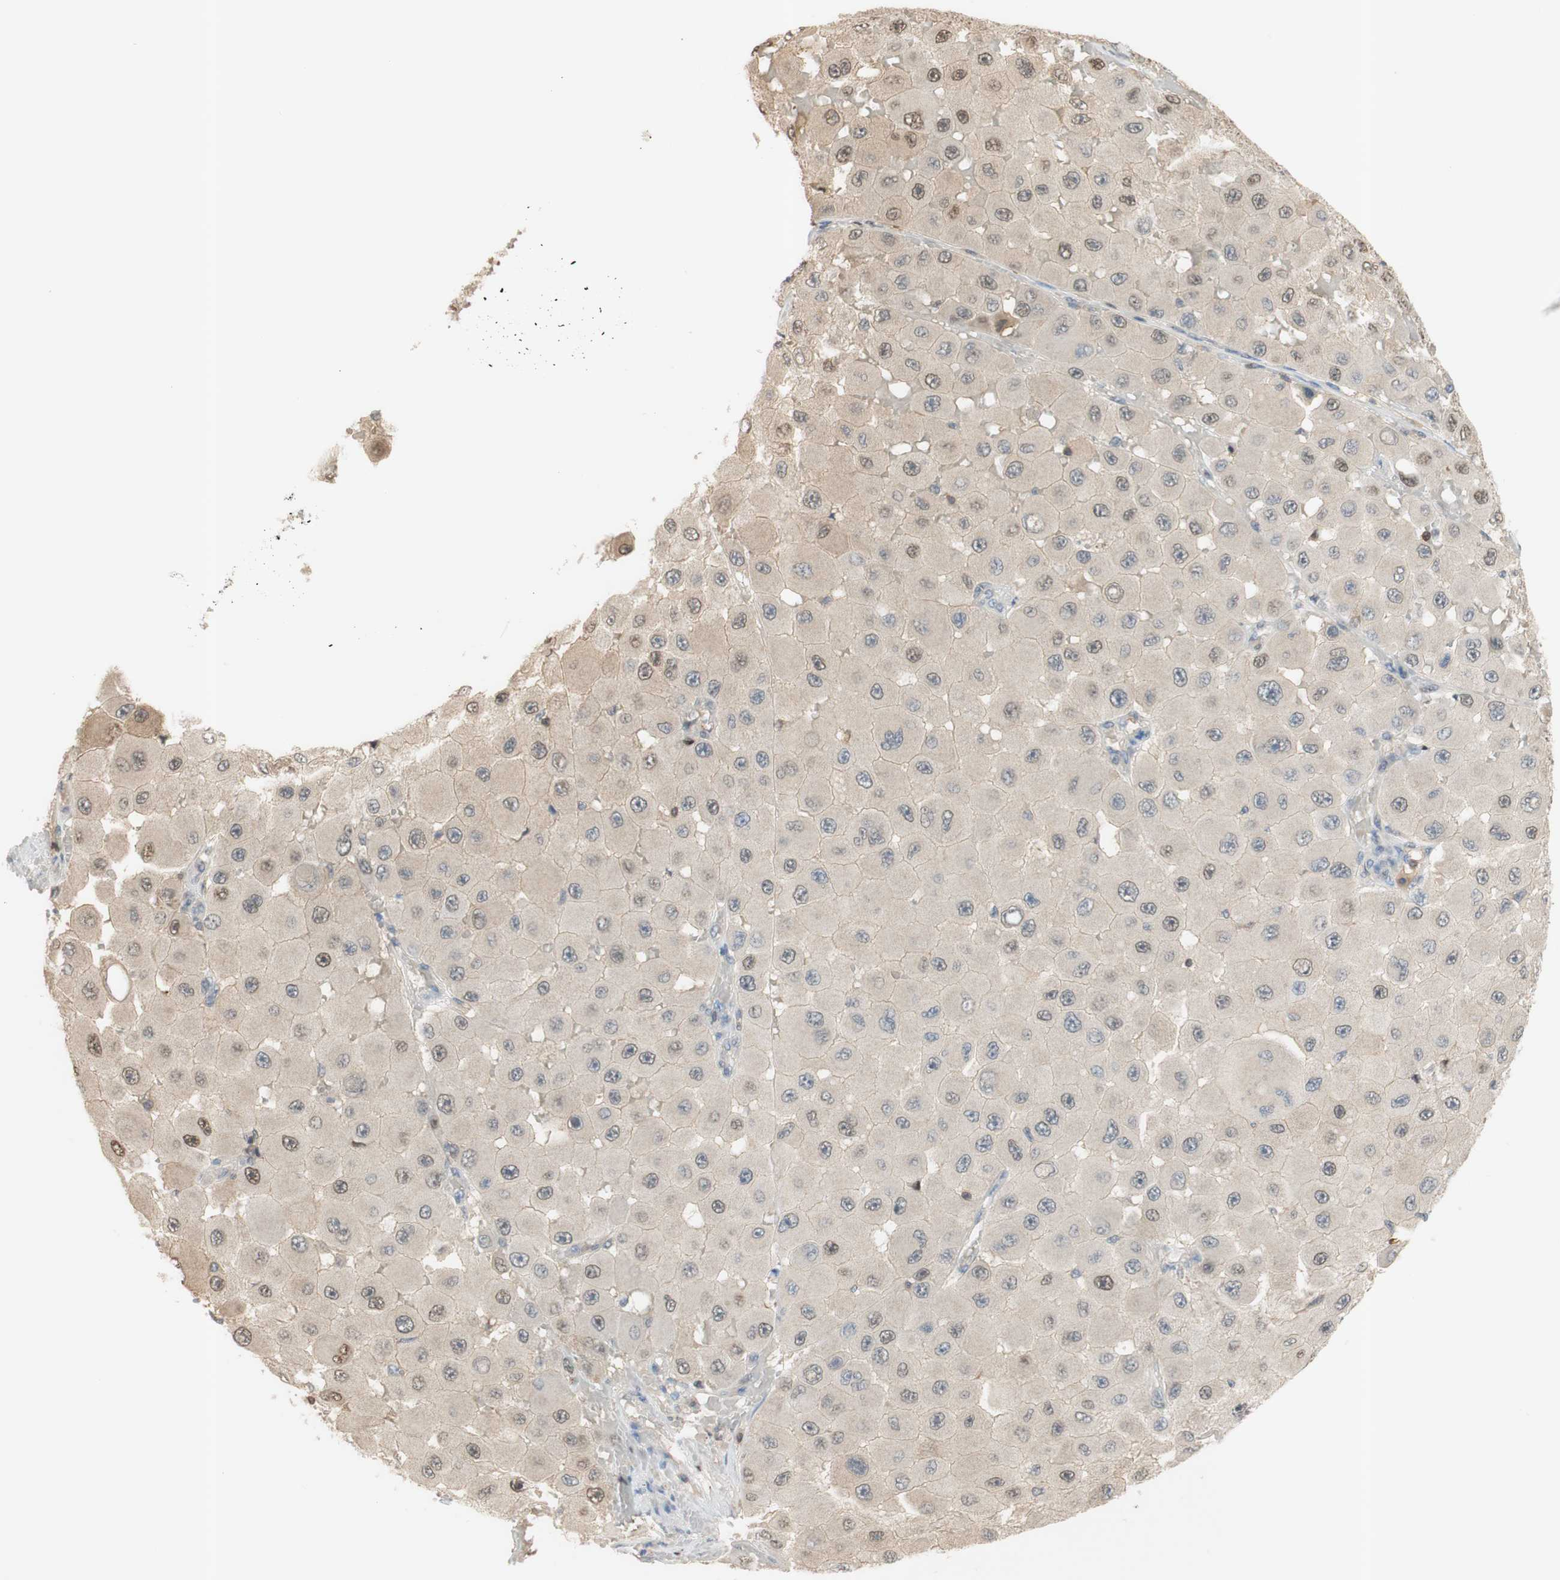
{"staining": {"intensity": "weak", "quantity": "25%-75%", "location": "cytoplasmic/membranous,nuclear"}, "tissue": "melanoma", "cell_type": "Tumor cells", "image_type": "cancer", "snomed": [{"axis": "morphology", "description": "Malignant melanoma, NOS"}, {"axis": "topography", "description": "Skin"}], "caption": "Immunohistochemical staining of human melanoma demonstrates weak cytoplasmic/membranous and nuclear protein positivity in about 25%-75% of tumor cells.", "gene": "NAP1L4", "patient": {"sex": "female", "age": 81}}